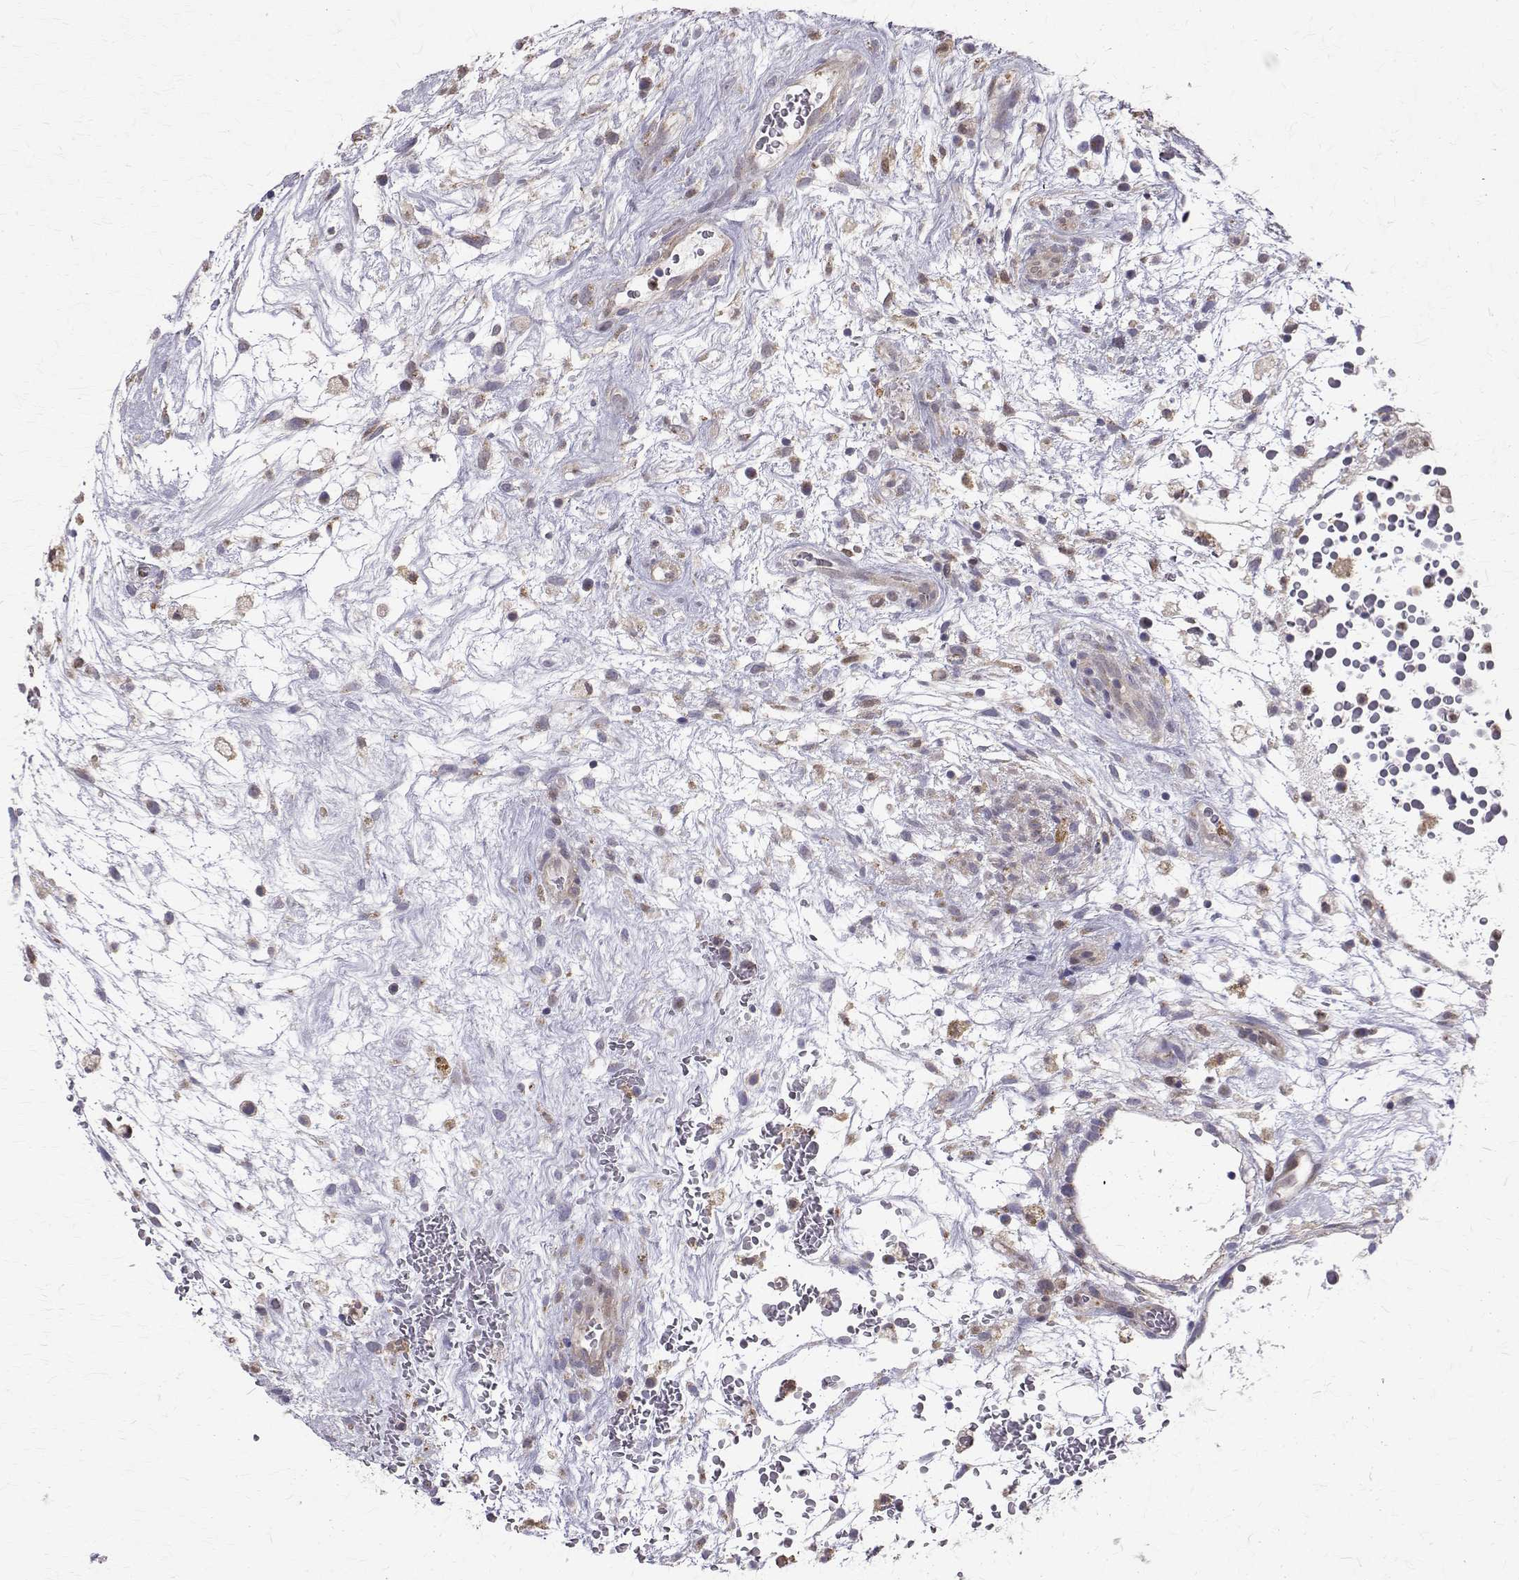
{"staining": {"intensity": "negative", "quantity": "none", "location": "none"}, "tissue": "testis cancer", "cell_type": "Tumor cells", "image_type": "cancer", "snomed": [{"axis": "morphology", "description": "Normal tissue, NOS"}, {"axis": "morphology", "description": "Carcinoma, Embryonal, NOS"}, {"axis": "topography", "description": "Testis"}], "caption": "Tumor cells are negative for protein expression in human embryonal carcinoma (testis).", "gene": "CCDC89", "patient": {"sex": "male", "age": 32}}